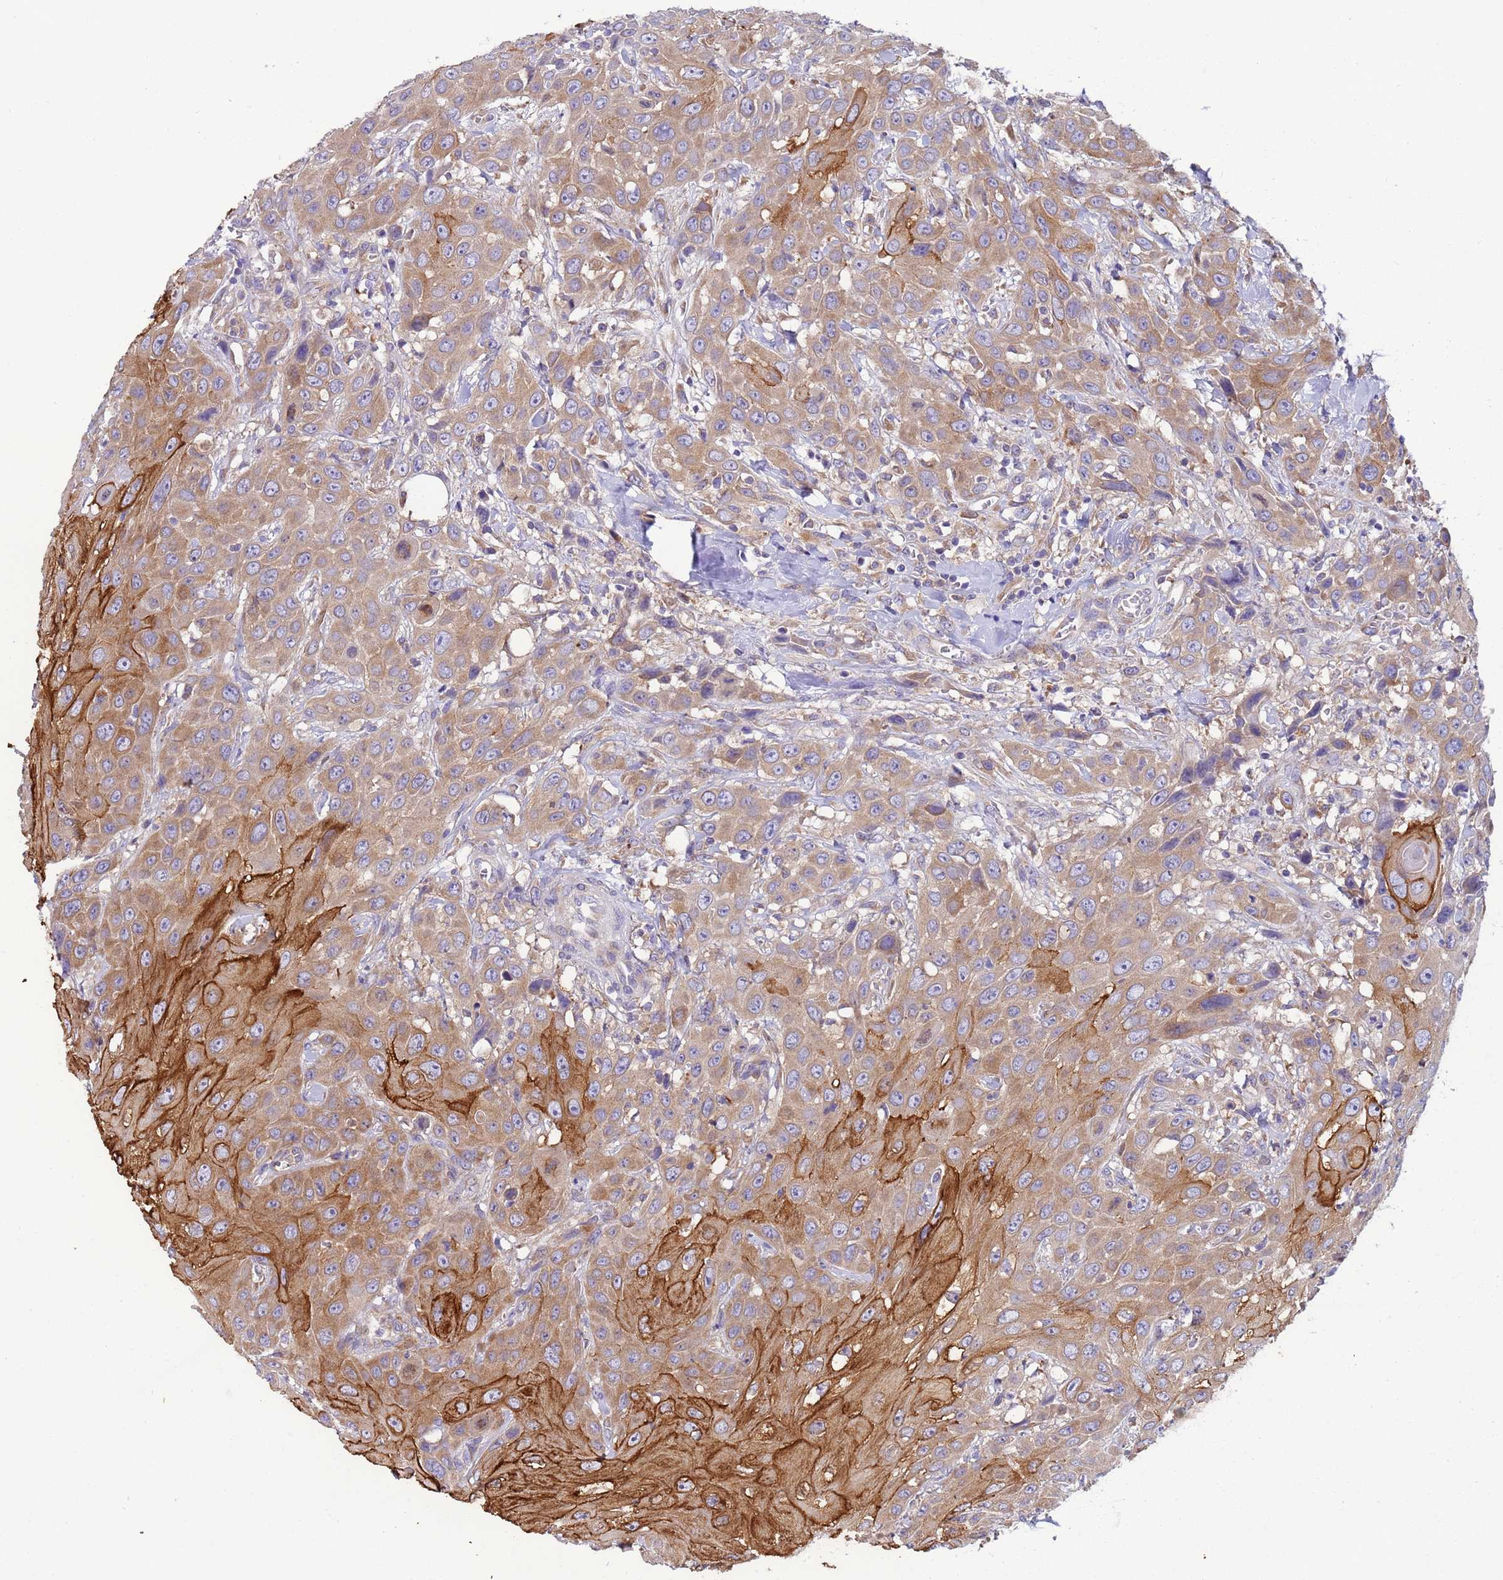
{"staining": {"intensity": "strong", "quantity": "25%-75%", "location": "cytoplasmic/membranous,nuclear"}, "tissue": "head and neck cancer", "cell_type": "Tumor cells", "image_type": "cancer", "snomed": [{"axis": "morphology", "description": "Squamous cell carcinoma, NOS"}, {"axis": "topography", "description": "Head-Neck"}], "caption": "Immunohistochemistry of head and neck cancer (squamous cell carcinoma) shows high levels of strong cytoplasmic/membranous and nuclear expression in approximately 25%-75% of tumor cells.", "gene": "PAQR7", "patient": {"sex": "male", "age": 81}}